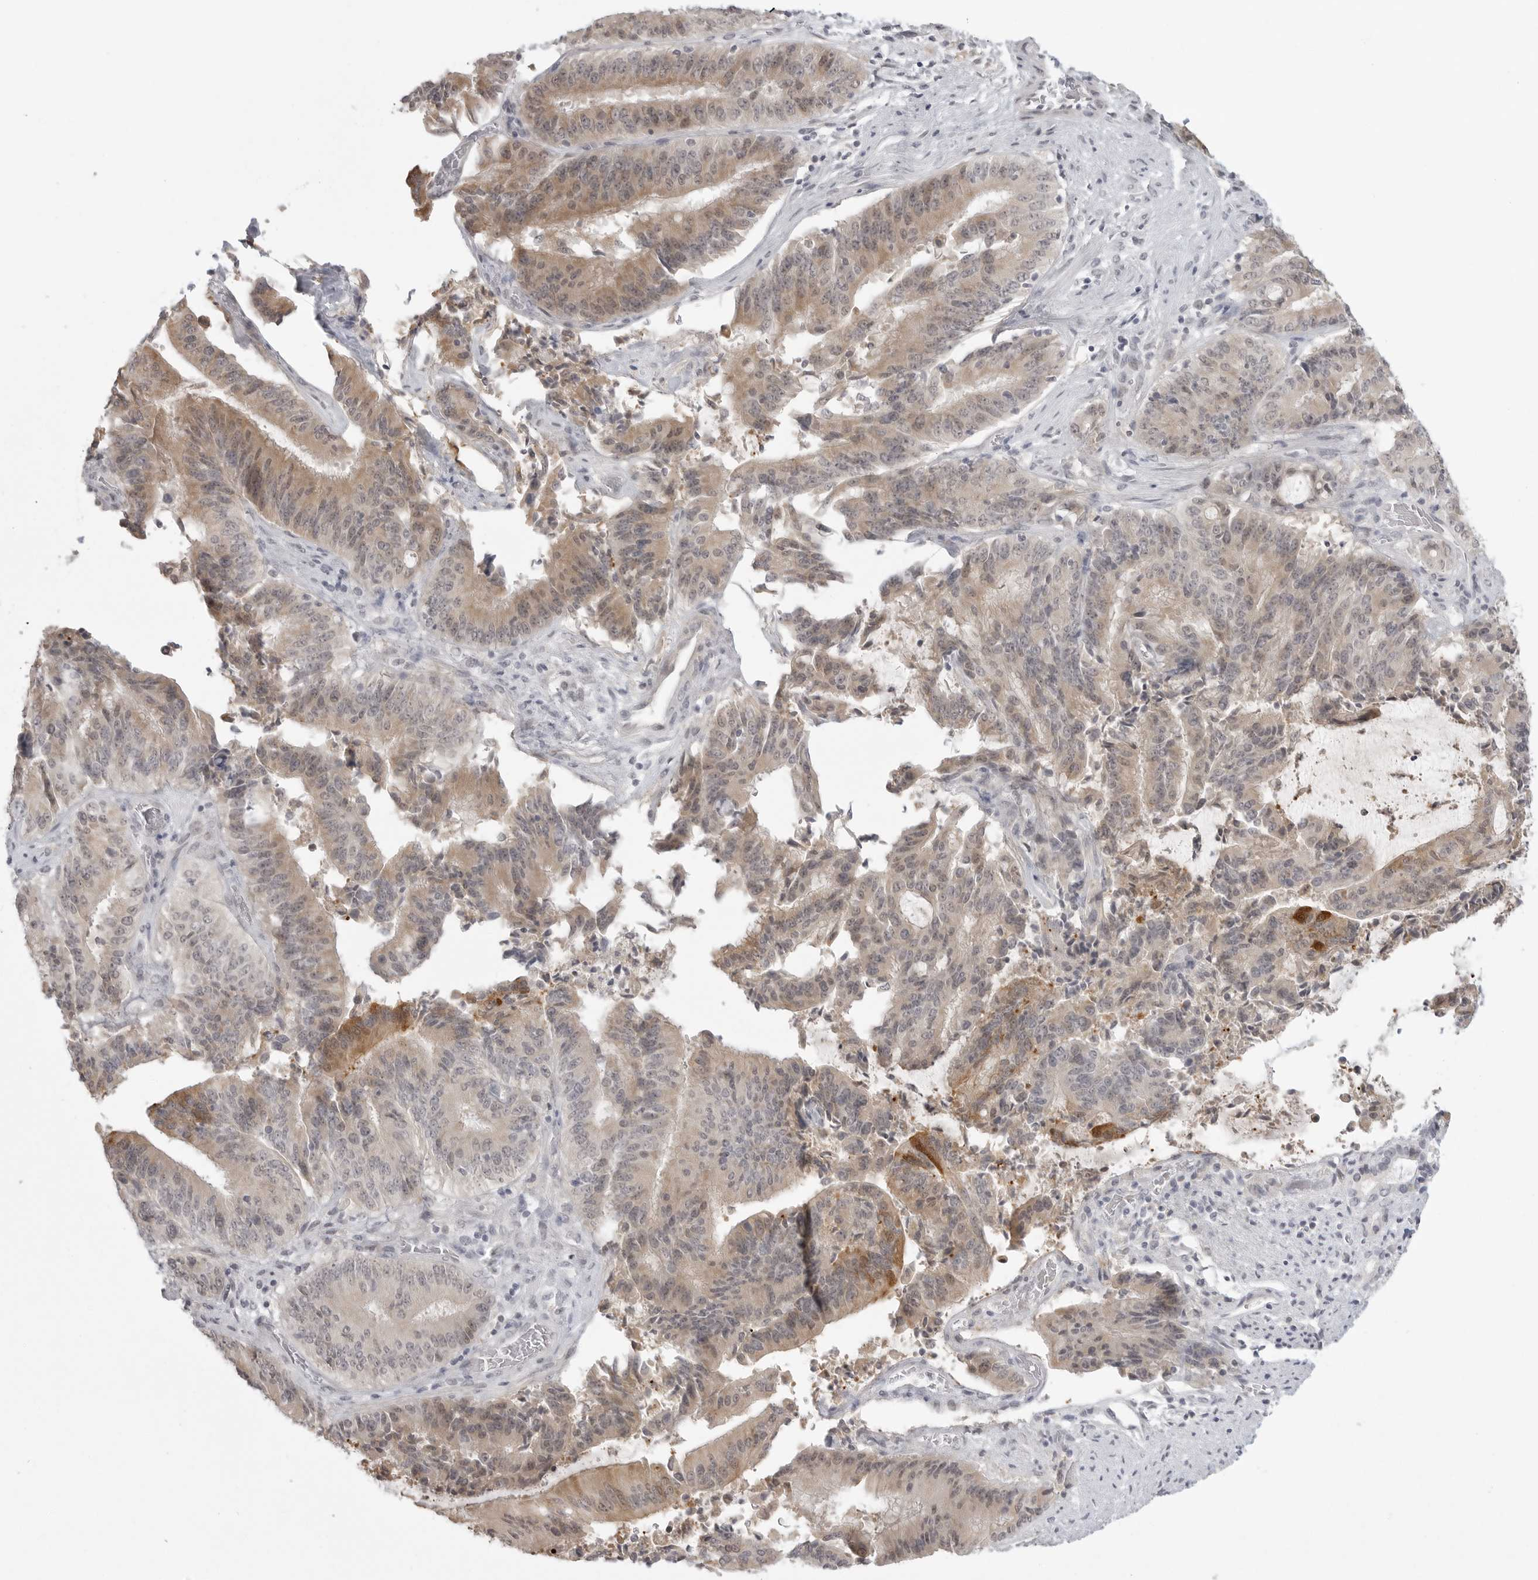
{"staining": {"intensity": "strong", "quantity": "<25%", "location": "cytoplasmic/membranous"}, "tissue": "liver cancer", "cell_type": "Tumor cells", "image_type": "cancer", "snomed": [{"axis": "morphology", "description": "Normal tissue, NOS"}, {"axis": "morphology", "description": "Cholangiocarcinoma"}, {"axis": "topography", "description": "Liver"}, {"axis": "topography", "description": "Peripheral nerve tissue"}], "caption": "Human liver cancer (cholangiocarcinoma) stained with a protein marker shows strong staining in tumor cells.", "gene": "TCTN3", "patient": {"sex": "female", "age": 73}}